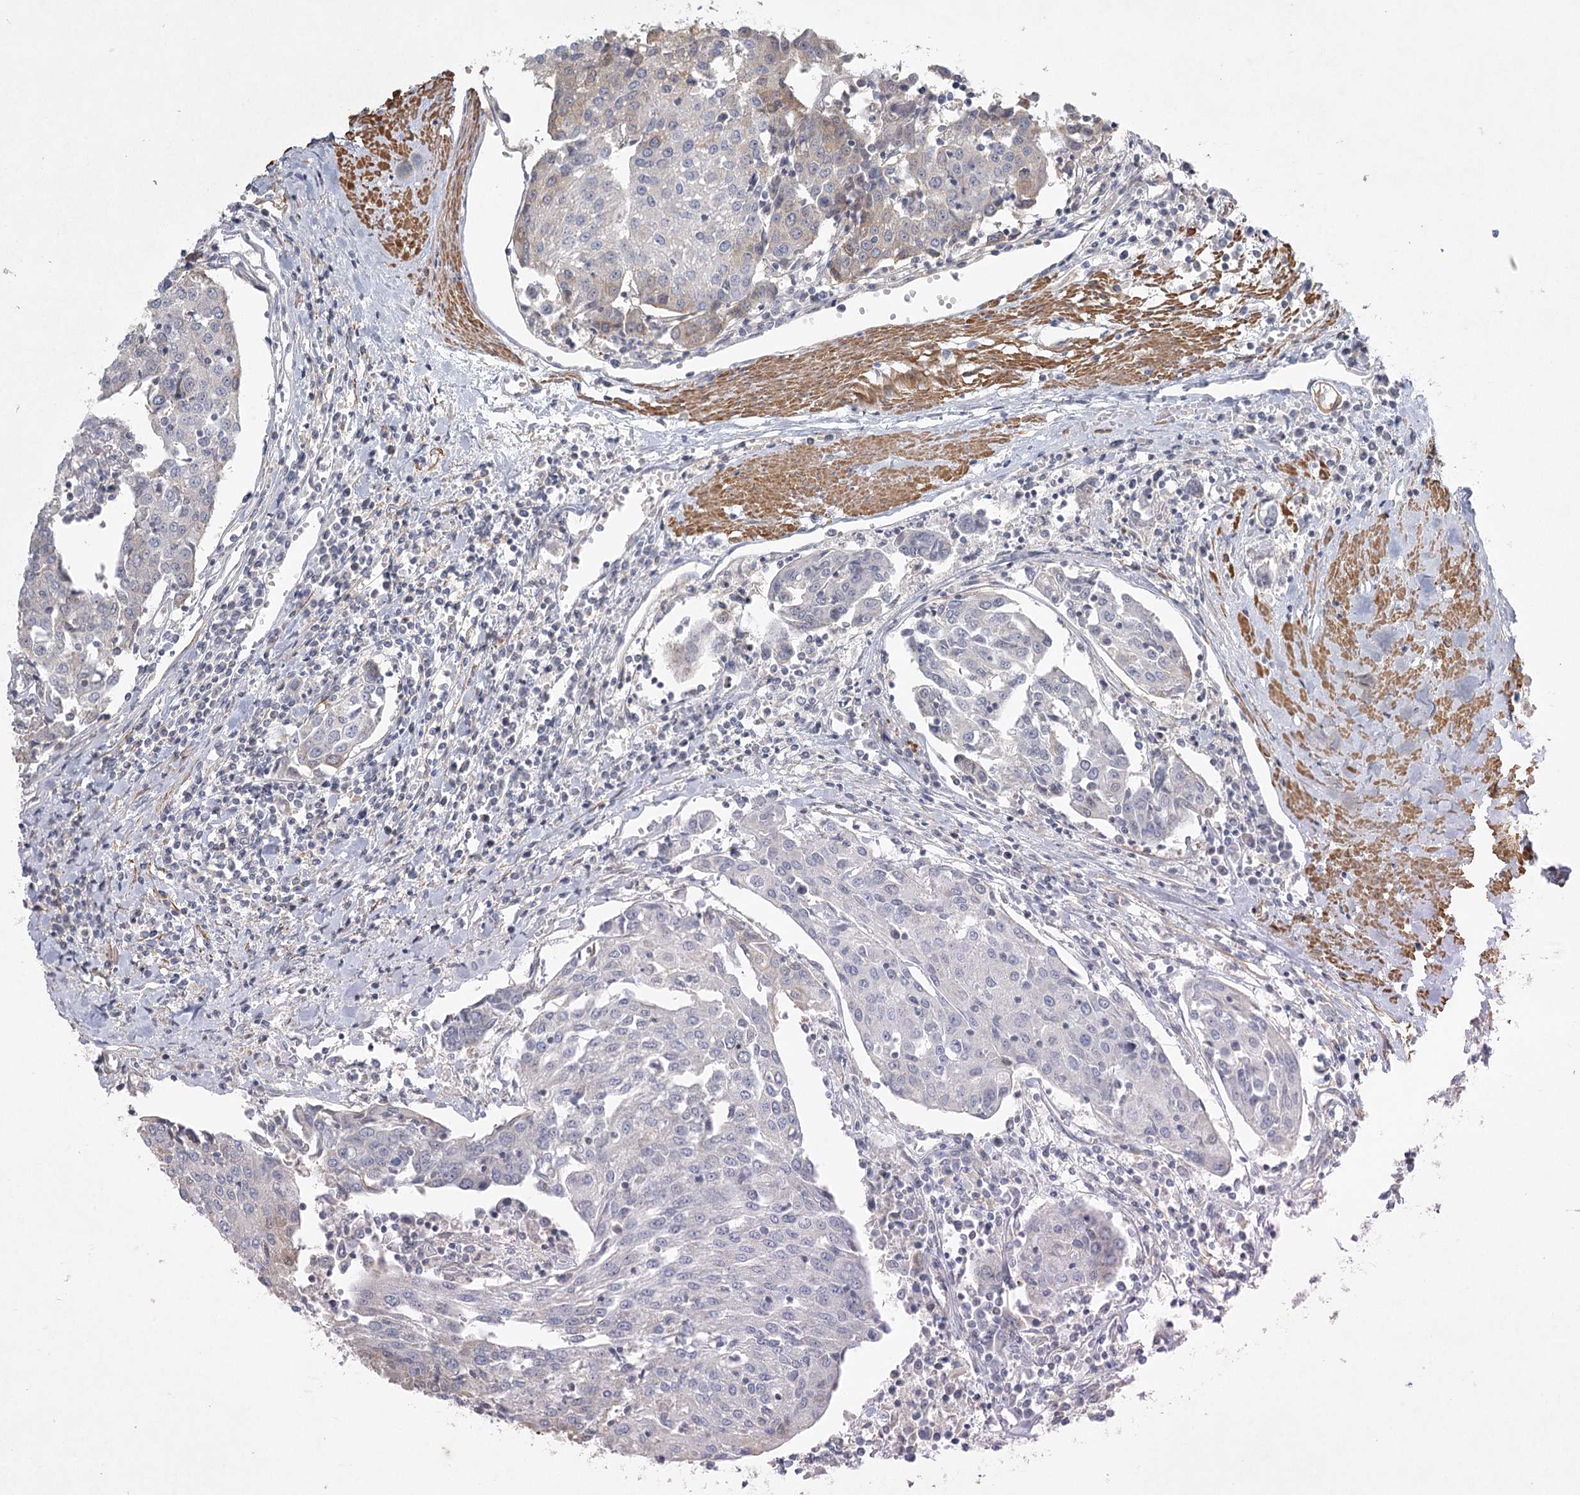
{"staining": {"intensity": "negative", "quantity": "none", "location": "none"}, "tissue": "urothelial cancer", "cell_type": "Tumor cells", "image_type": "cancer", "snomed": [{"axis": "morphology", "description": "Urothelial carcinoma, High grade"}, {"axis": "topography", "description": "Urinary bladder"}], "caption": "Immunohistochemistry micrograph of human urothelial cancer stained for a protein (brown), which shows no positivity in tumor cells.", "gene": "INPP4B", "patient": {"sex": "female", "age": 85}}